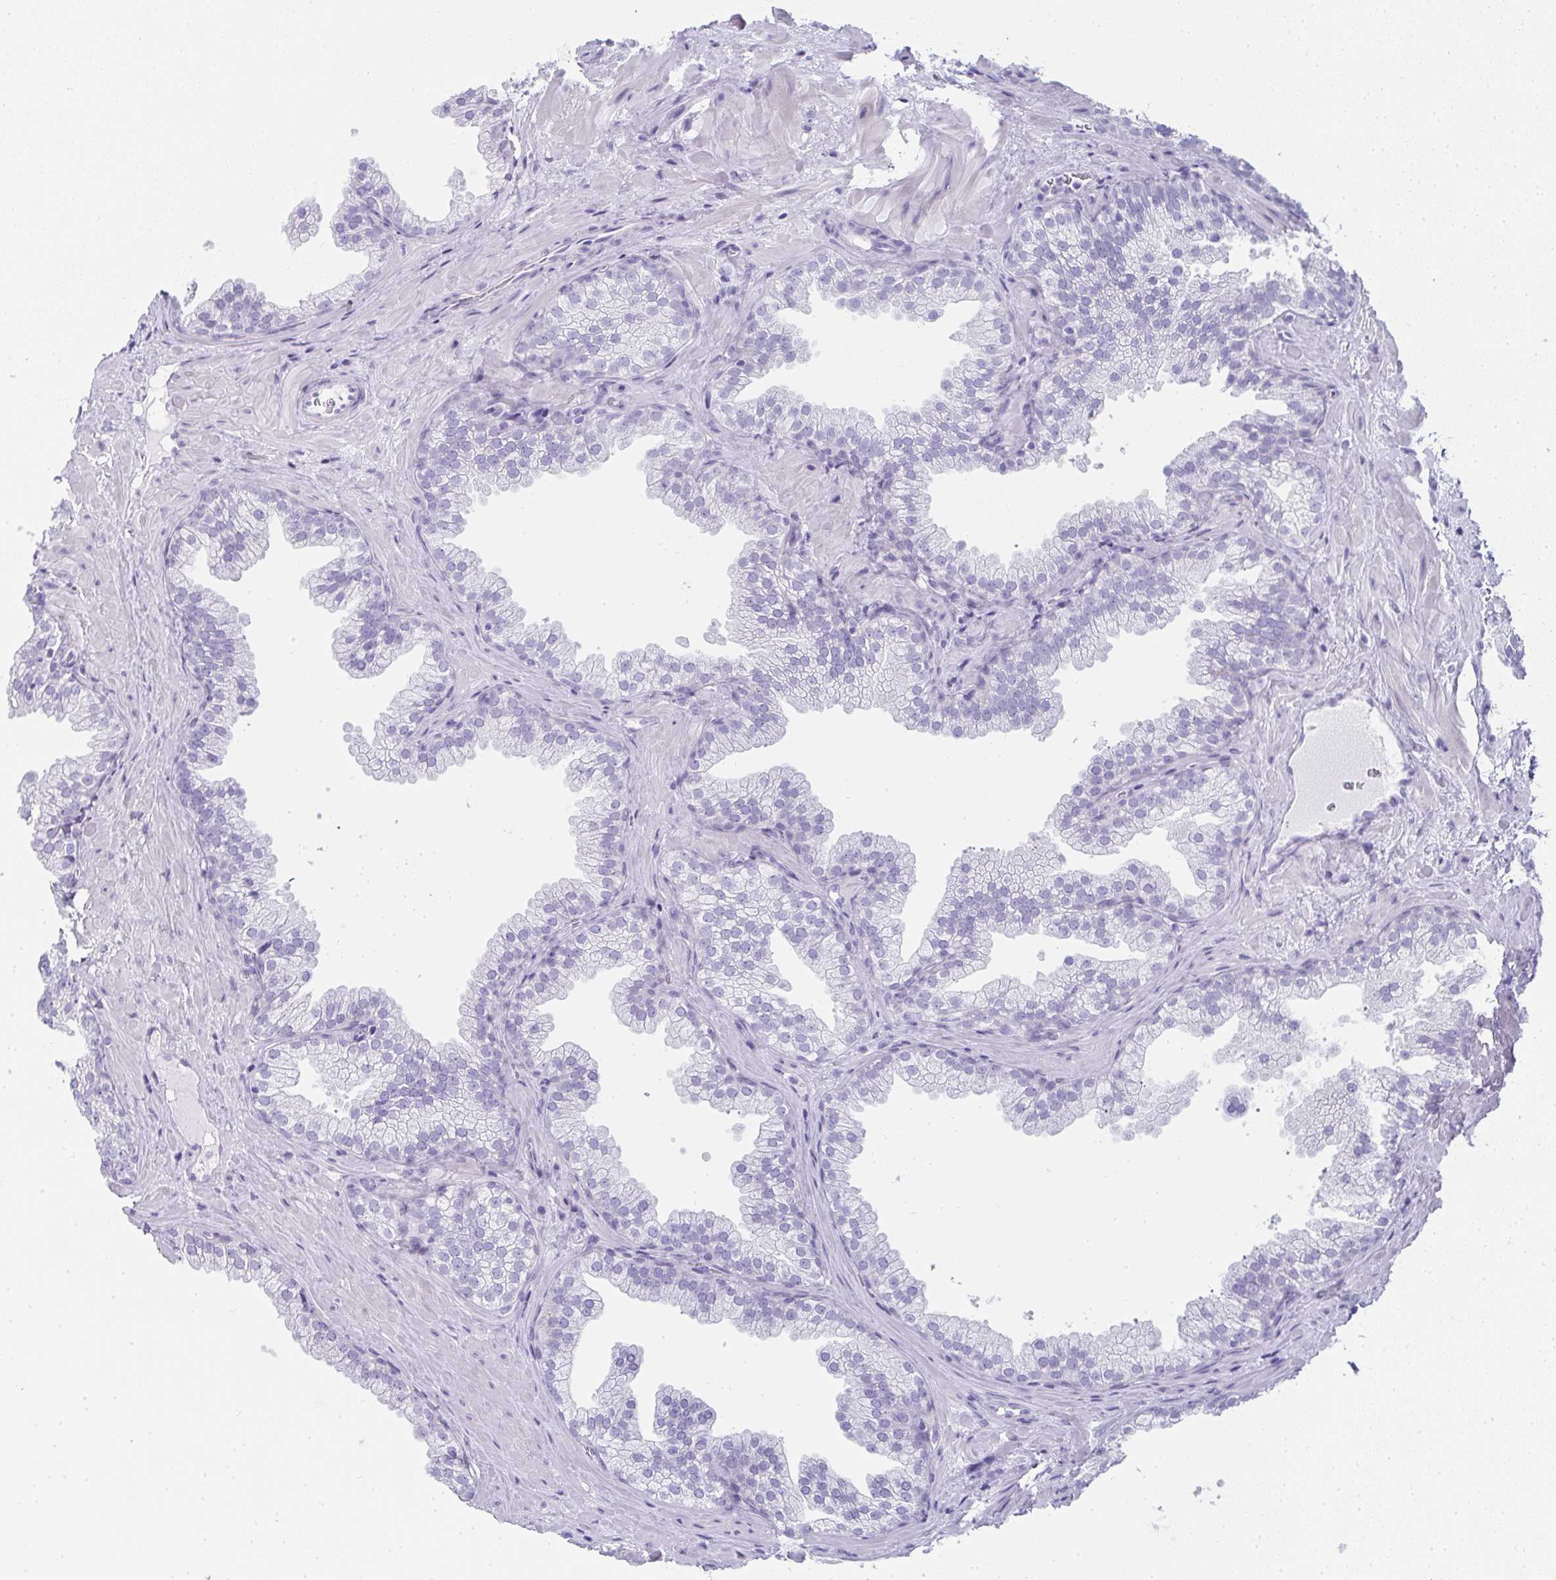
{"staining": {"intensity": "negative", "quantity": "none", "location": "none"}, "tissue": "prostate", "cell_type": "Glandular cells", "image_type": "normal", "snomed": [{"axis": "morphology", "description": "Normal tissue, NOS"}, {"axis": "topography", "description": "Prostate"}], "caption": "Glandular cells show no significant protein positivity in normal prostate. Brightfield microscopy of immunohistochemistry (IHC) stained with DAB (3,3'-diaminobenzidine) (brown) and hematoxylin (blue), captured at high magnification.", "gene": "SYCP1", "patient": {"sex": "male", "age": 37}}